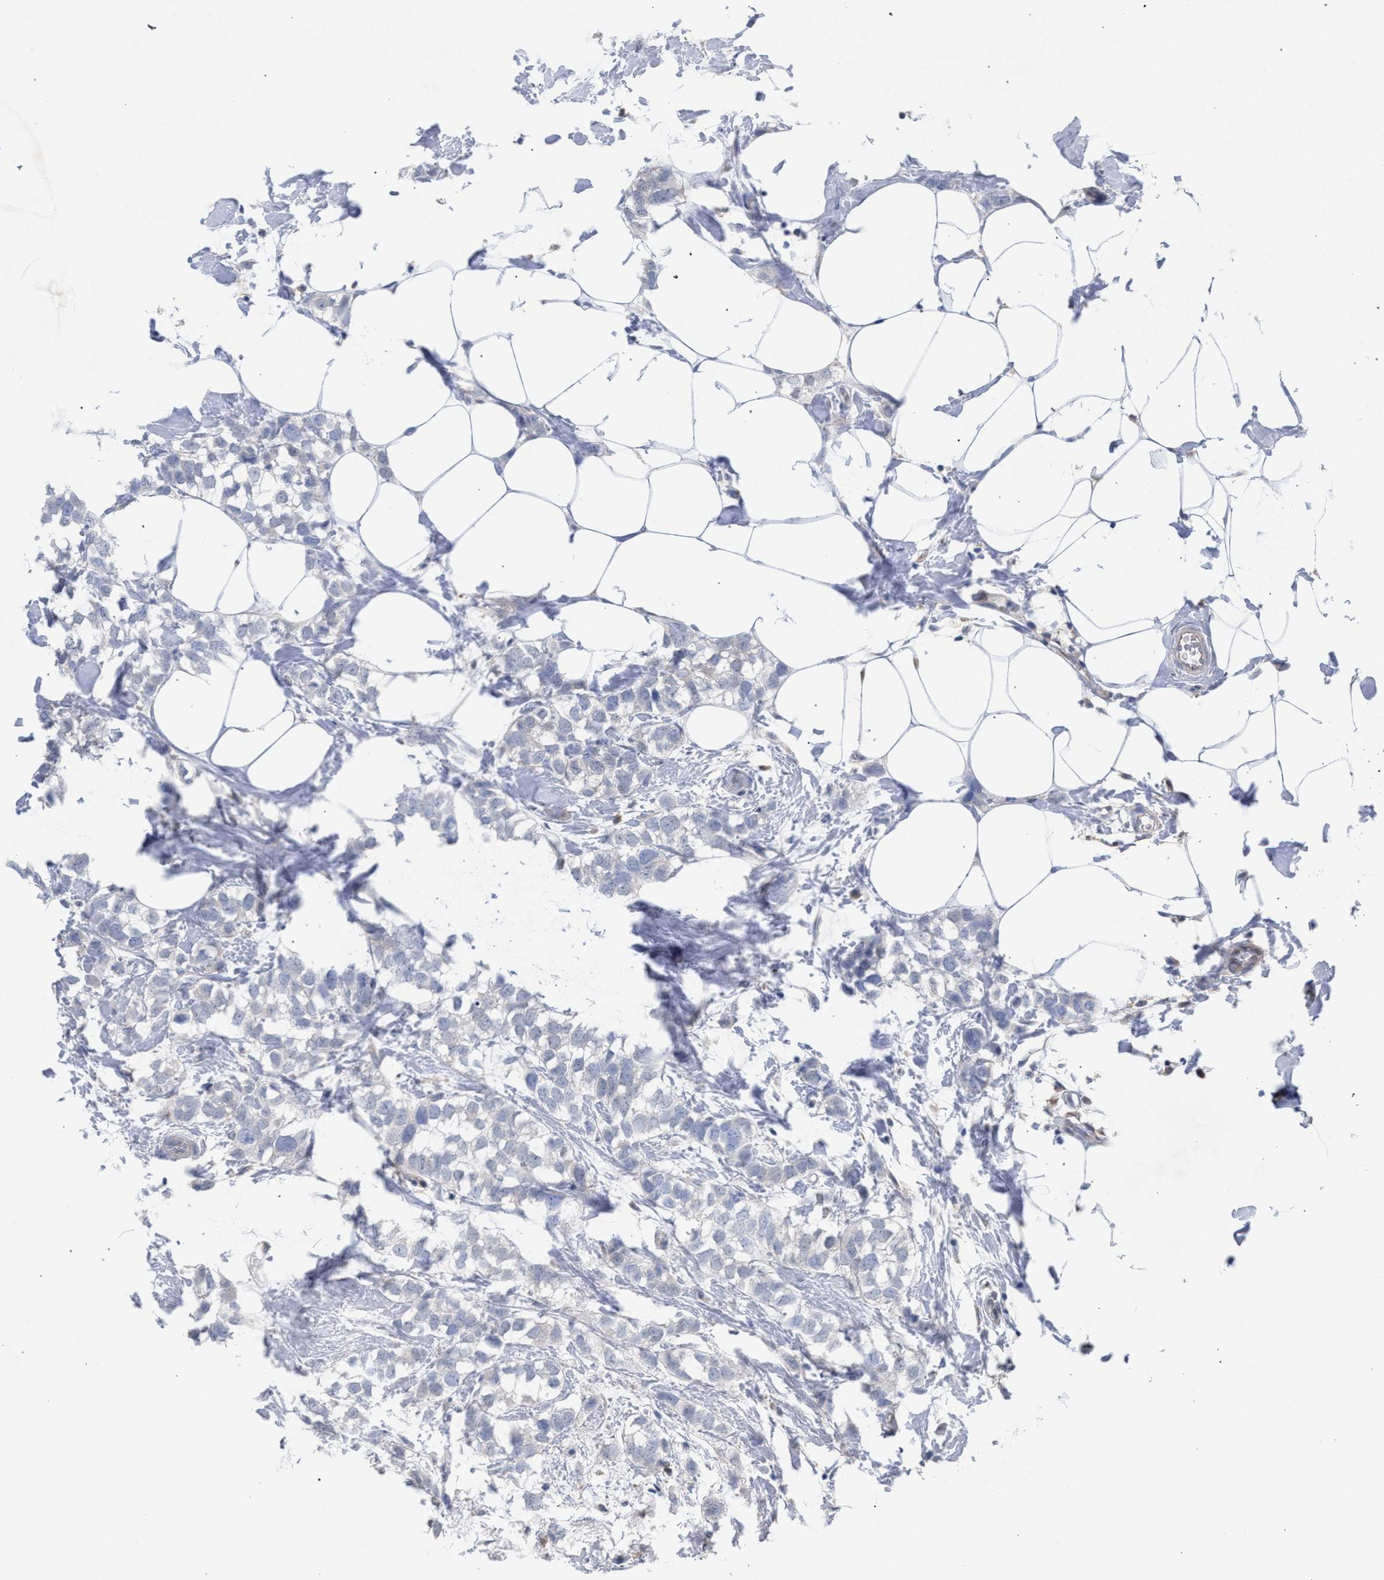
{"staining": {"intensity": "negative", "quantity": "none", "location": "none"}, "tissue": "breast cancer", "cell_type": "Tumor cells", "image_type": "cancer", "snomed": [{"axis": "morphology", "description": "Normal tissue, NOS"}, {"axis": "morphology", "description": "Duct carcinoma"}, {"axis": "topography", "description": "Breast"}], "caption": "Immunohistochemical staining of breast invasive ductal carcinoma reveals no significant staining in tumor cells.", "gene": "FHOD3", "patient": {"sex": "female", "age": 50}}